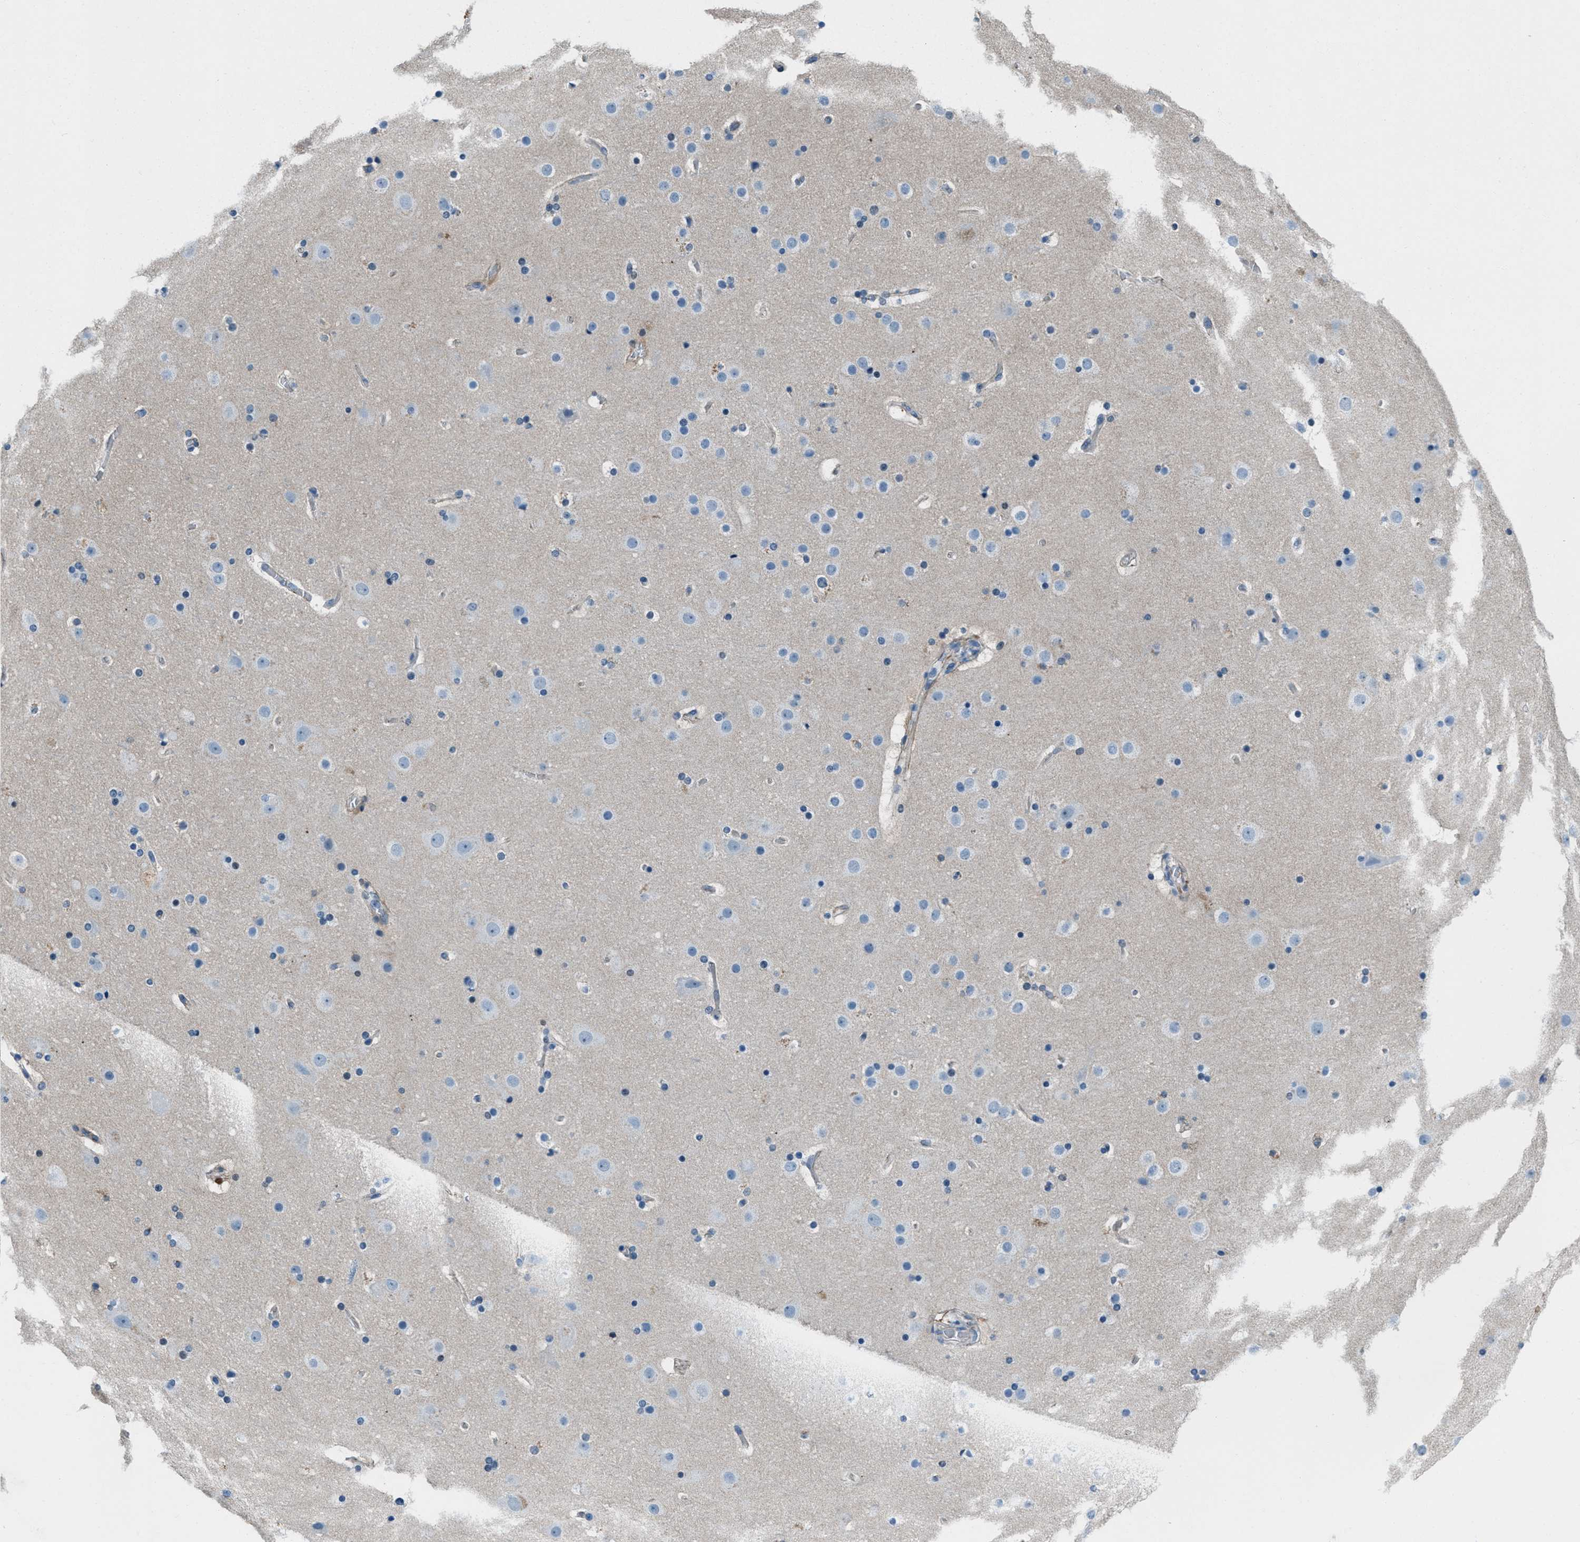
{"staining": {"intensity": "negative", "quantity": "none", "location": "none"}, "tissue": "cerebral cortex", "cell_type": "Endothelial cells", "image_type": "normal", "snomed": [{"axis": "morphology", "description": "Normal tissue, NOS"}, {"axis": "topography", "description": "Cerebral cortex"}], "caption": "The photomicrograph shows no staining of endothelial cells in normal cerebral cortex. Brightfield microscopy of IHC stained with DAB (brown) and hematoxylin (blue), captured at high magnification.", "gene": "FBN1", "patient": {"sex": "male", "age": 57}}